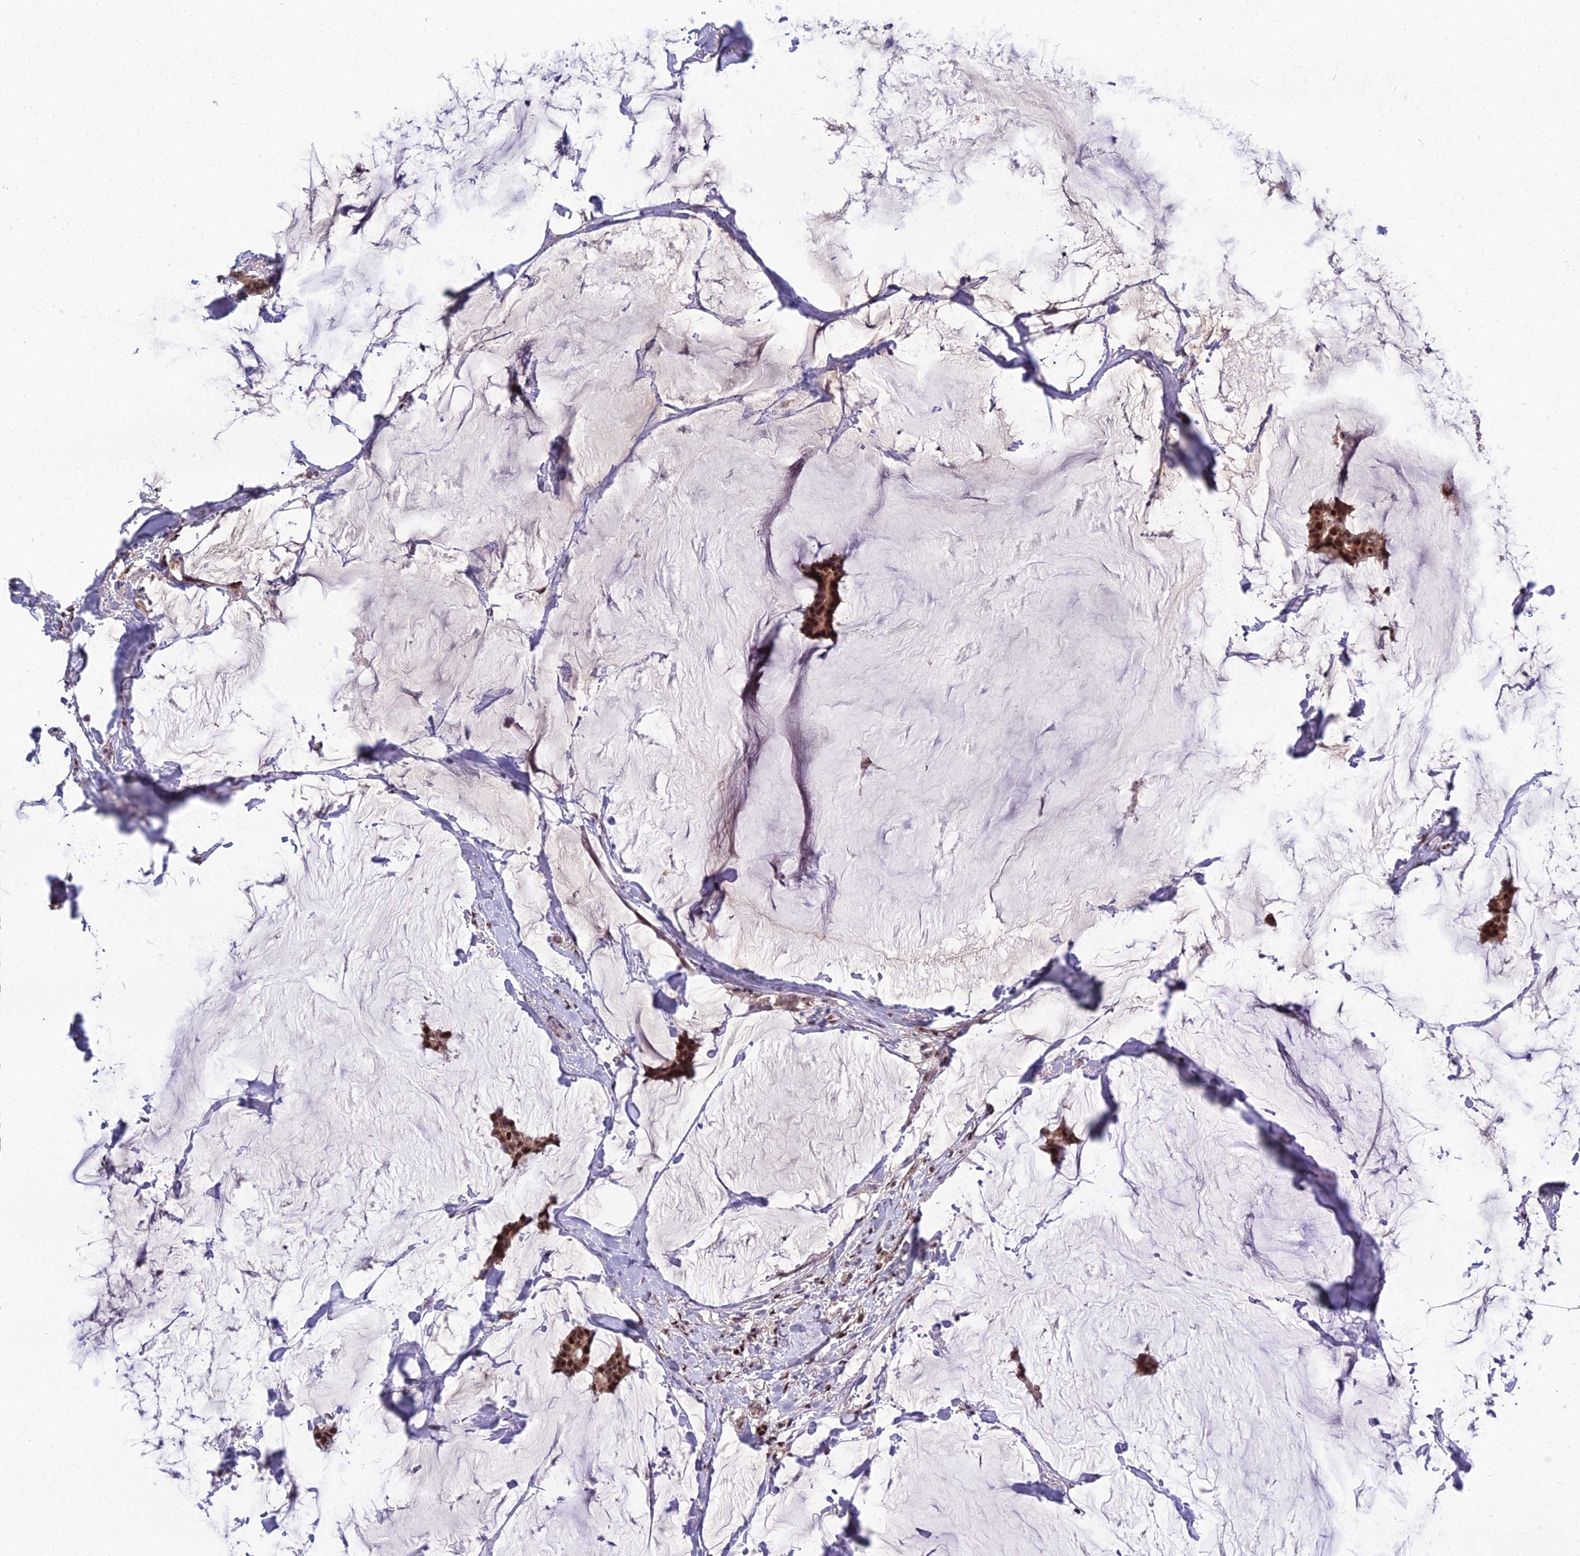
{"staining": {"intensity": "moderate", "quantity": ">75%", "location": "nuclear"}, "tissue": "breast cancer", "cell_type": "Tumor cells", "image_type": "cancer", "snomed": [{"axis": "morphology", "description": "Duct carcinoma"}, {"axis": "topography", "description": "Breast"}], "caption": "Brown immunohistochemical staining in breast cancer exhibits moderate nuclear expression in approximately >75% of tumor cells.", "gene": "ARL2", "patient": {"sex": "female", "age": 93}}